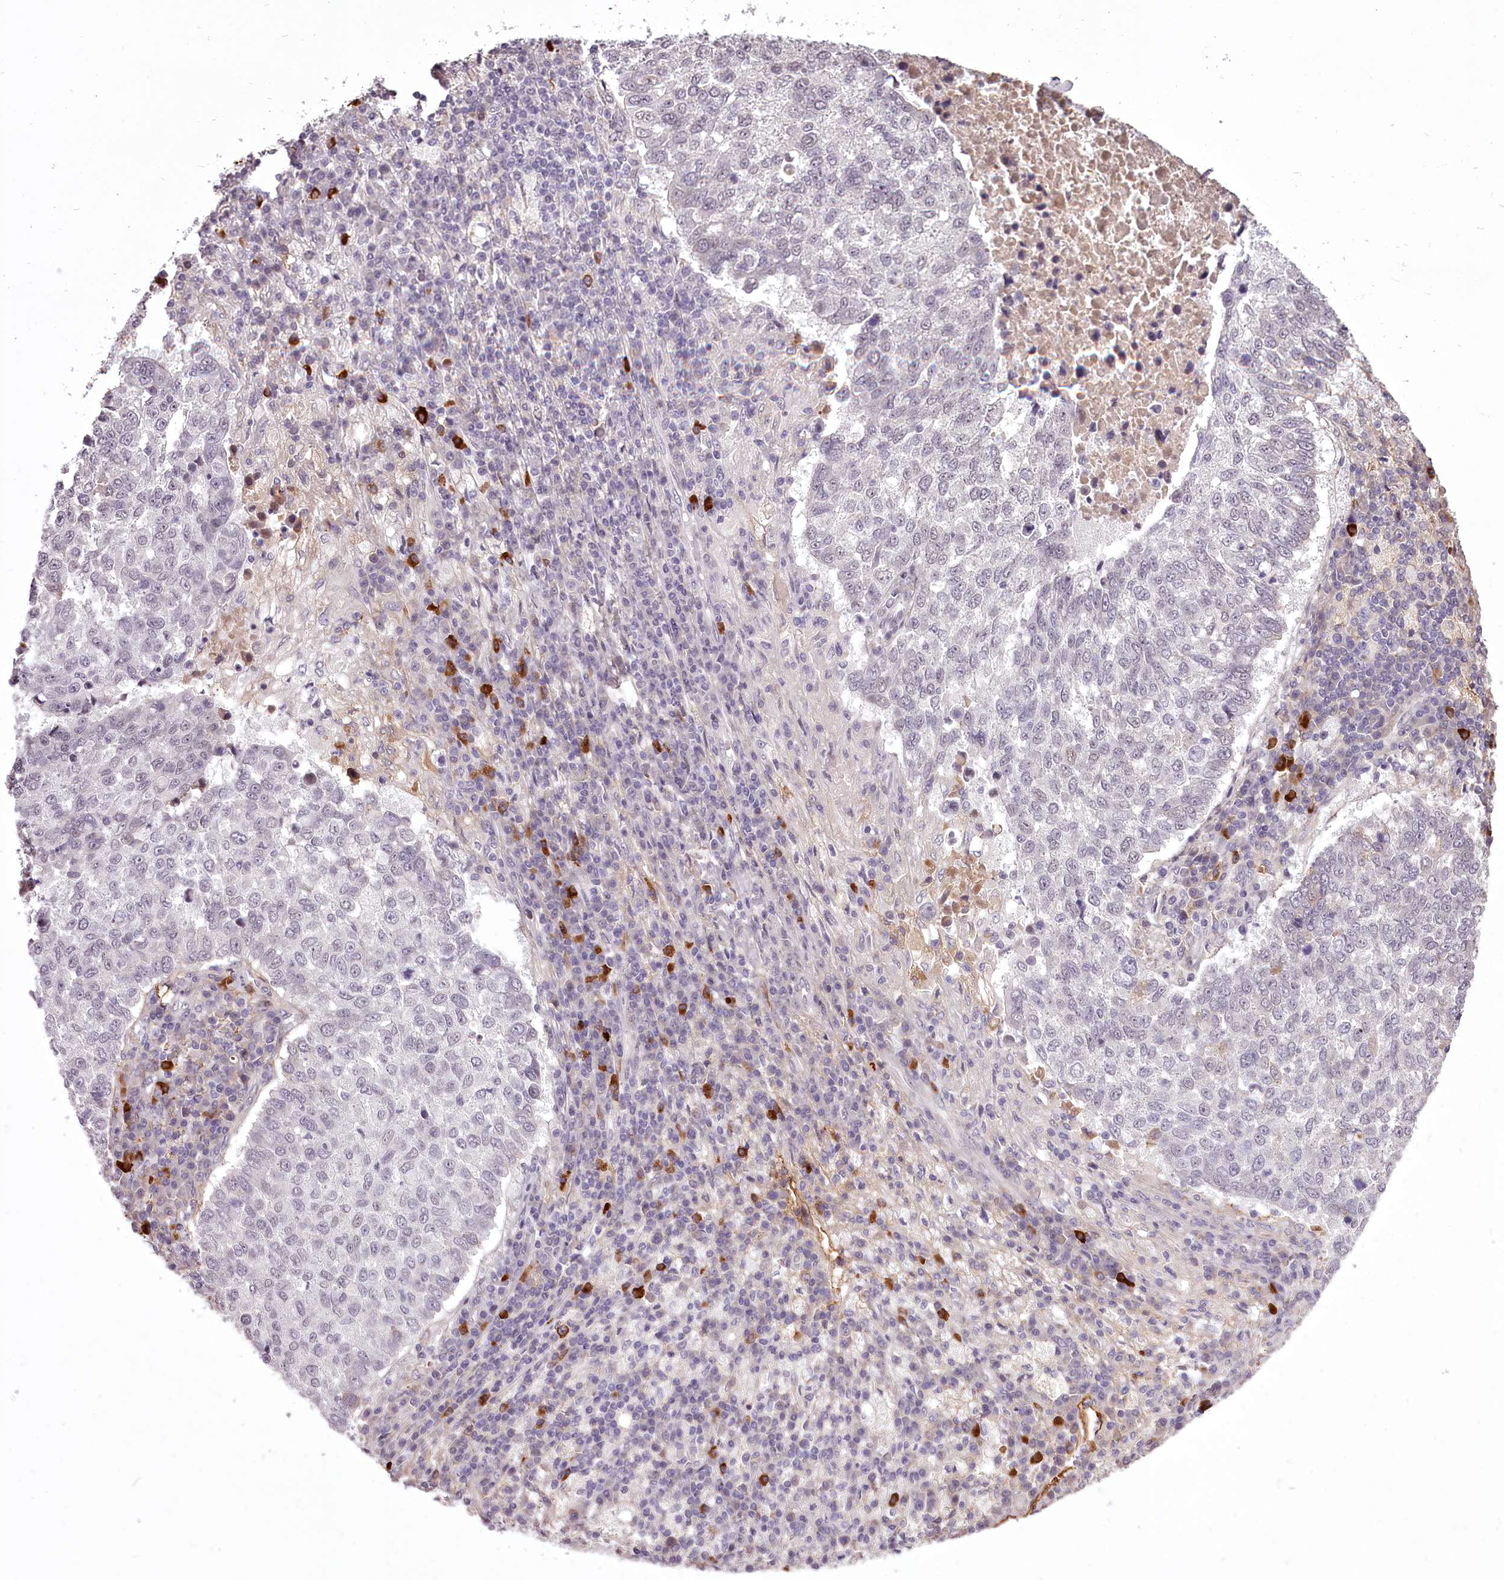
{"staining": {"intensity": "negative", "quantity": "none", "location": "none"}, "tissue": "lung cancer", "cell_type": "Tumor cells", "image_type": "cancer", "snomed": [{"axis": "morphology", "description": "Squamous cell carcinoma, NOS"}, {"axis": "topography", "description": "Lung"}], "caption": "DAB immunohistochemical staining of human lung squamous cell carcinoma exhibits no significant positivity in tumor cells.", "gene": "C1orf56", "patient": {"sex": "male", "age": 73}}